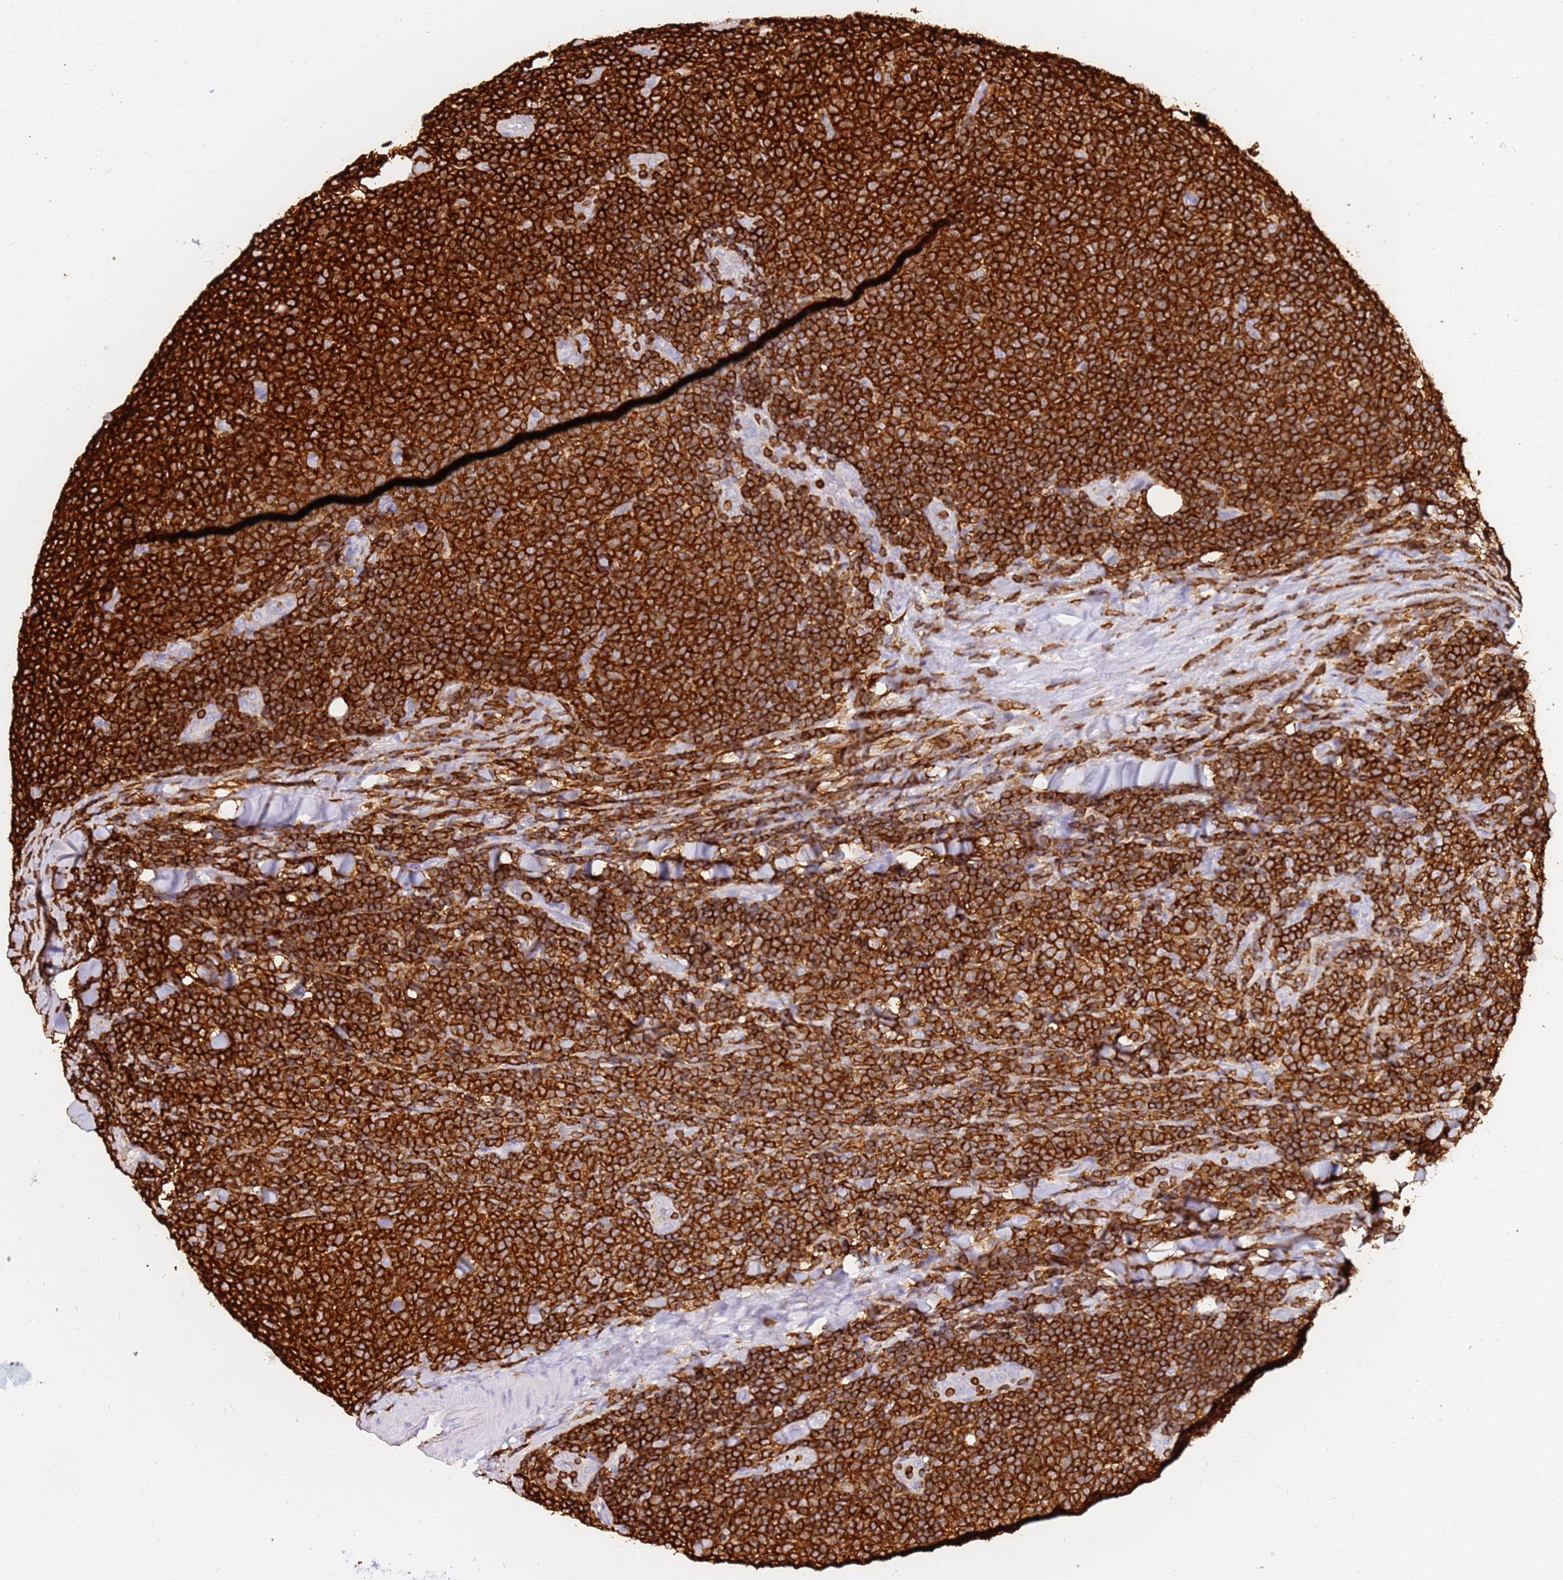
{"staining": {"intensity": "strong", "quantity": ">75%", "location": "cytoplasmic/membranous"}, "tissue": "lymphoma", "cell_type": "Tumor cells", "image_type": "cancer", "snomed": [{"axis": "morphology", "description": "Malignant lymphoma, non-Hodgkin's type, Low grade"}, {"axis": "topography", "description": "Lymph node"}], "caption": "Human lymphoma stained with a brown dye shows strong cytoplasmic/membranous positive positivity in approximately >75% of tumor cells.", "gene": "CORO1A", "patient": {"sex": "male", "age": 66}}